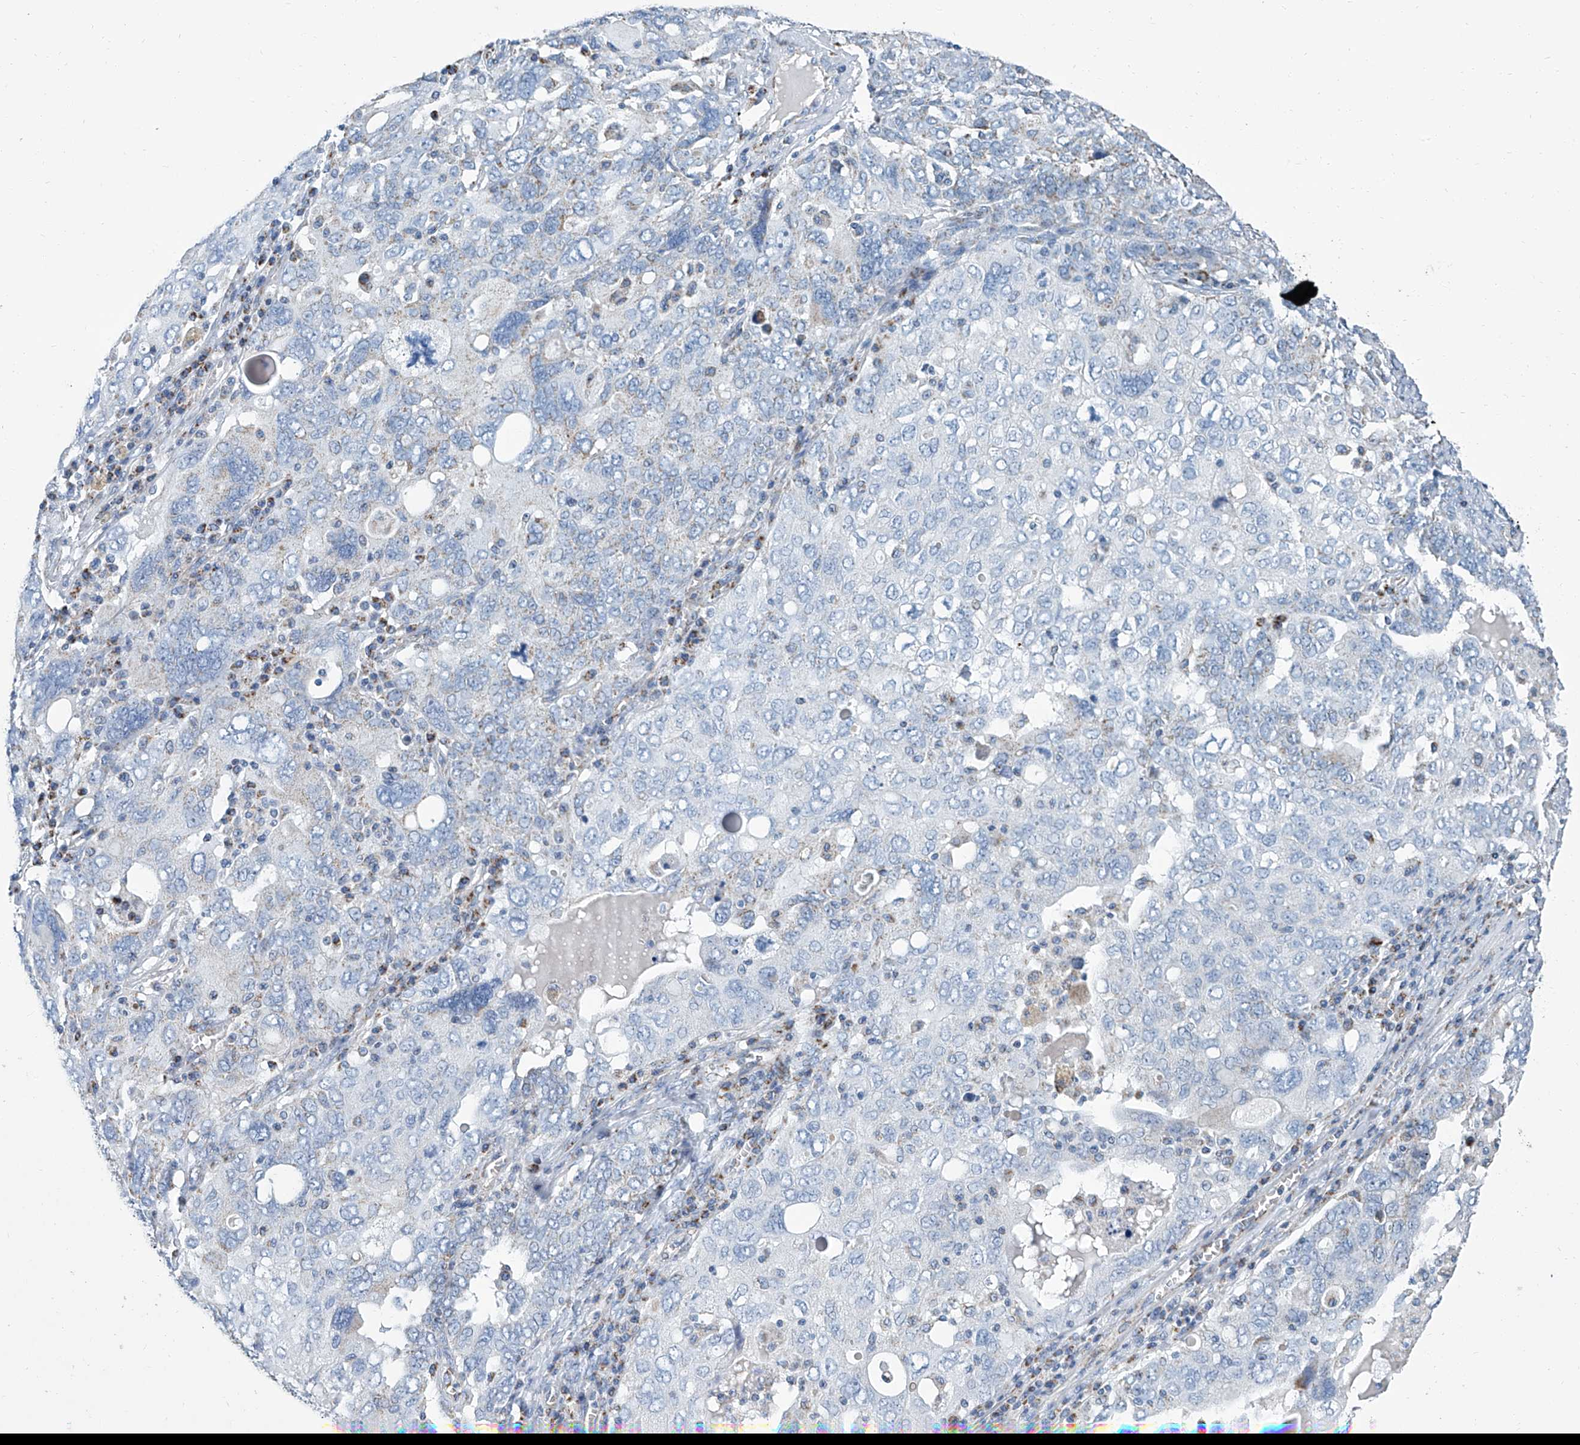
{"staining": {"intensity": "negative", "quantity": "none", "location": "none"}, "tissue": "ovarian cancer", "cell_type": "Tumor cells", "image_type": "cancer", "snomed": [{"axis": "morphology", "description": "Carcinoma, endometroid"}, {"axis": "topography", "description": "Ovary"}], "caption": "The image demonstrates no significant positivity in tumor cells of ovarian cancer (endometroid carcinoma).", "gene": "MT-ND1", "patient": {"sex": "female", "age": 62}}